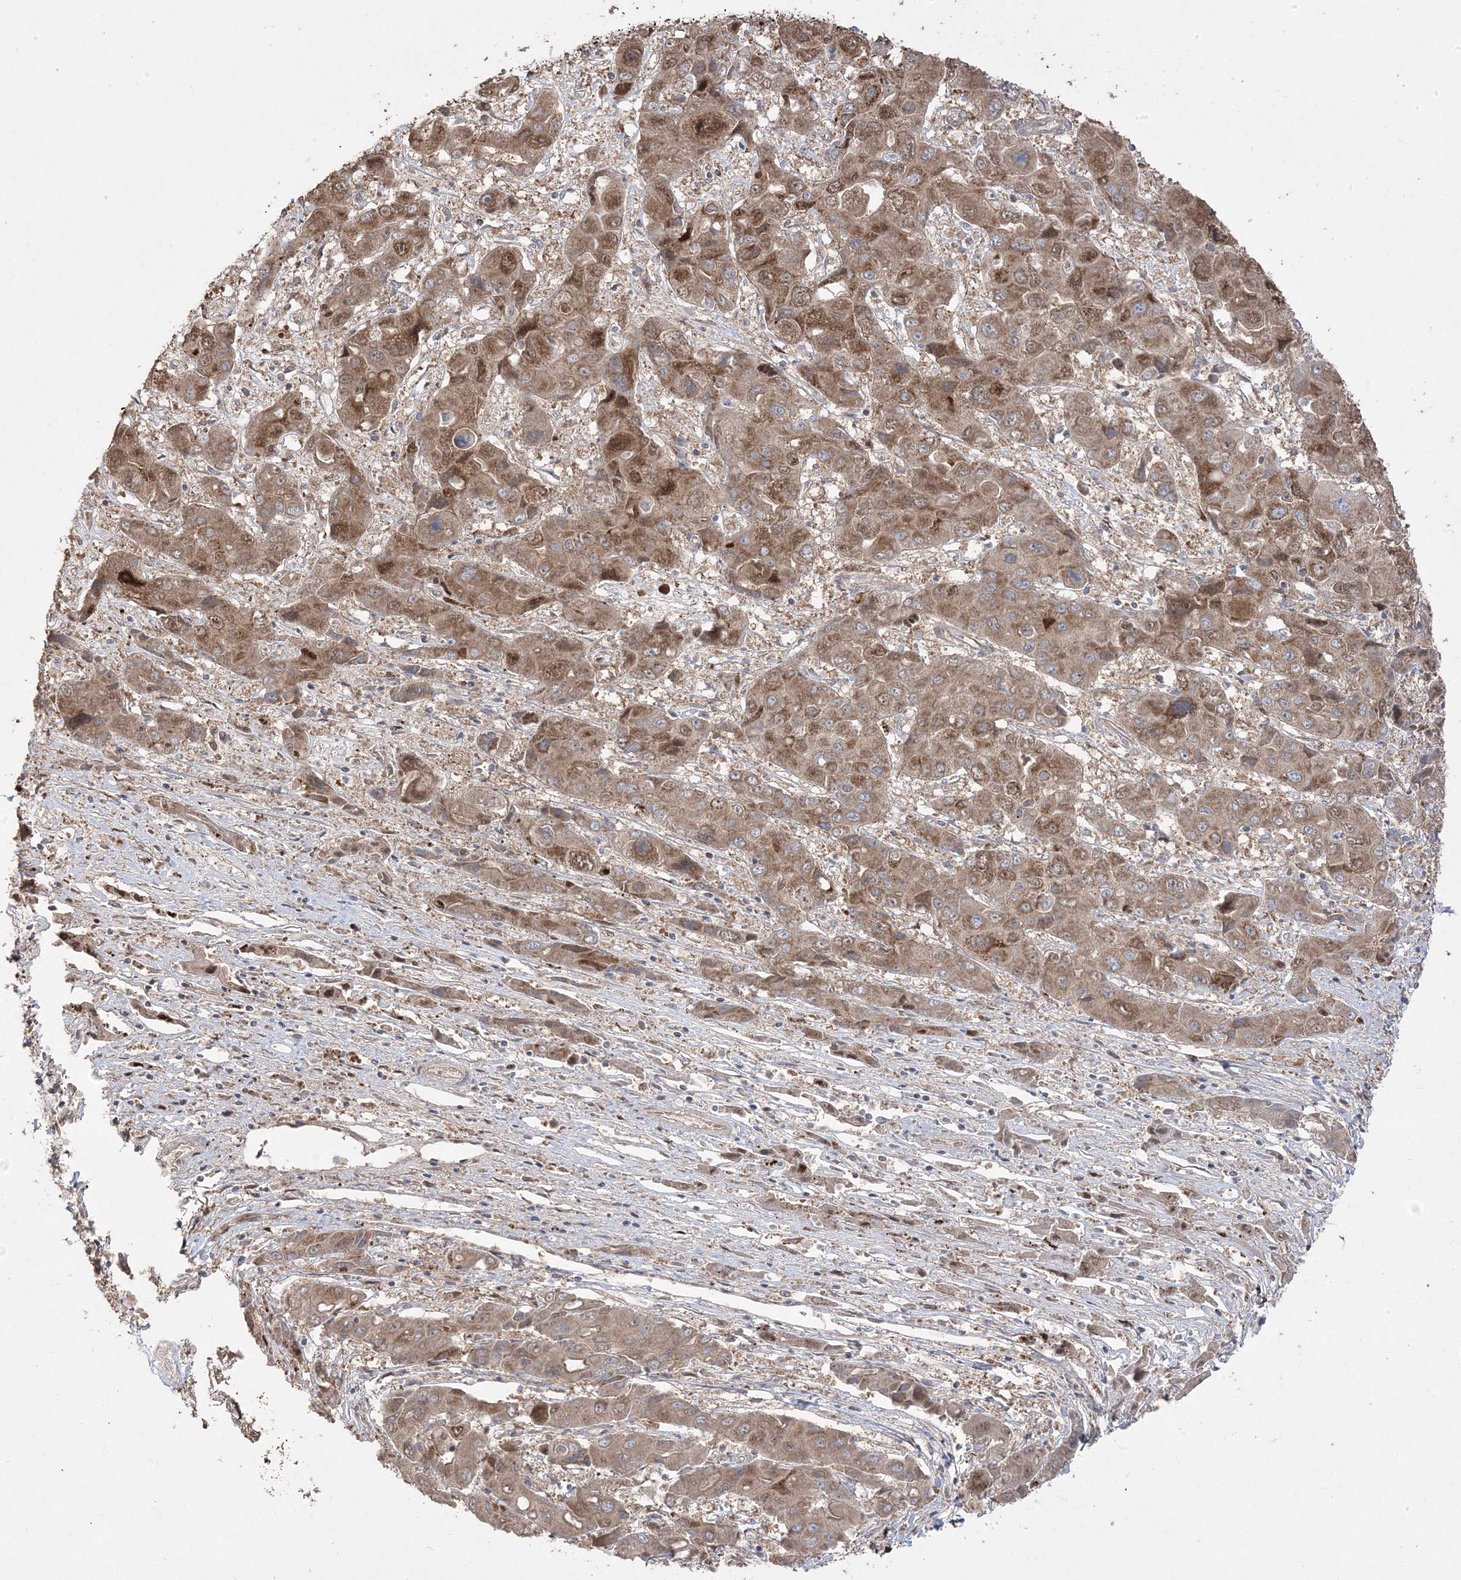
{"staining": {"intensity": "moderate", "quantity": ">75%", "location": "cytoplasmic/membranous,nuclear"}, "tissue": "liver cancer", "cell_type": "Tumor cells", "image_type": "cancer", "snomed": [{"axis": "morphology", "description": "Cholangiocarcinoma"}, {"axis": "topography", "description": "Liver"}], "caption": "Protein staining by immunohistochemistry (IHC) shows moderate cytoplasmic/membranous and nuclear positivity in approximately >75% of tumor cells in cholangiocarcinoma (liver). Nuclei are stained in blue.", "gene": "PPOX", "patient": {"sex": "male", "age": 67}}